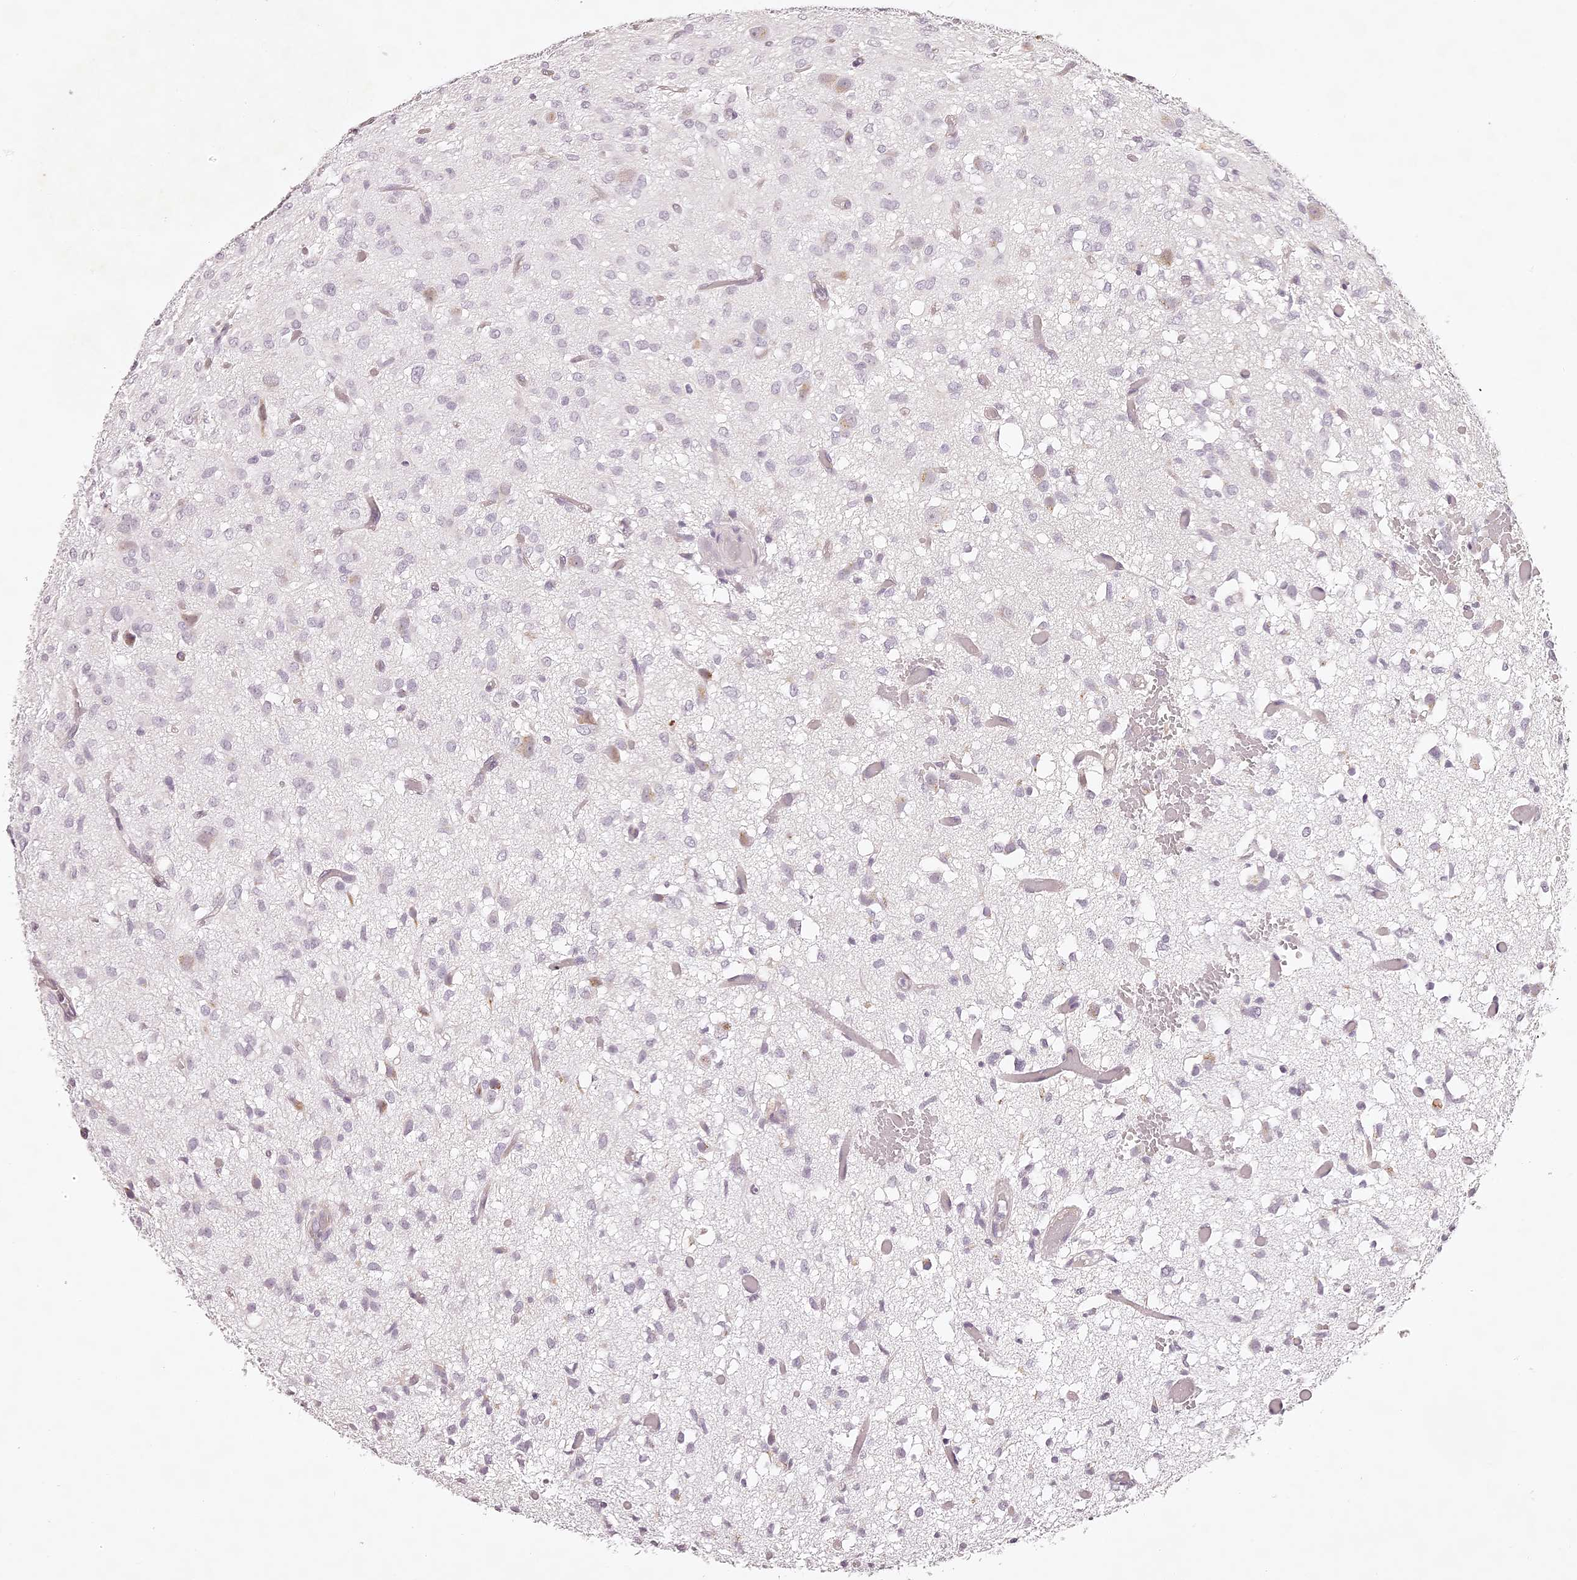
{"staining": {"intensity": "negative", "quantity": "none", "location": "none"}, "tissue": "glioma", "cell_type": "Tumor cells", "image_type": "cancer", "snomed": [{"axis": "morphology", "description": "Glioma, malignant, High grade"}, {"axis": "topography", "description": "Brain"}], "caption": "Immunohistochemistry of human glioma displays no expression in tumor cells.", "gene": "ELAPOR1", "patient": {"sex": "female", "age": 59}}